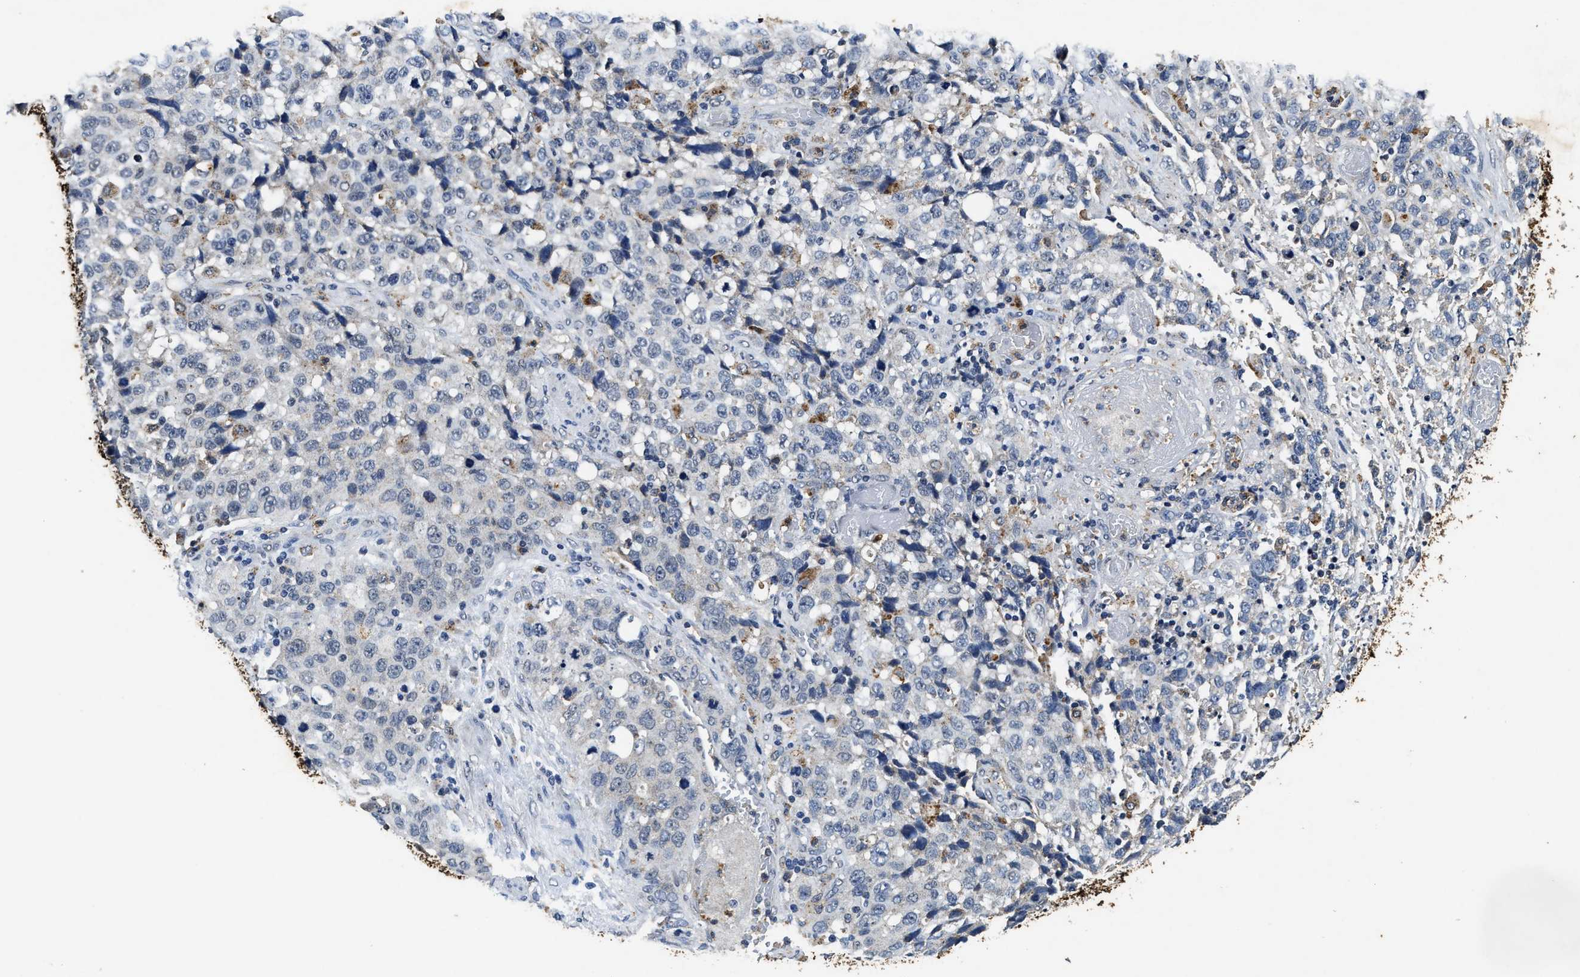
{"staining": {"intensity": "negative", "quantity": "none", "location": "none"}, "tissue": "stomach cancer", "cell_type": "Tumor cells", "image_type": "cancer", "snomed": [{"axis": "morphology", "description": "Normal tissue, NOS"}, {"axis": "morphology", "description": "Adenocarcinoma, NOS"}, {"axis": "topography", "description": "Stomach"}], "caption": "Stomach cancer was stained to show a protein in brown. There is no significant expression in tumor cells.", "gene": "ACOX1", "patient": {"sex": "male", "age": 48}}